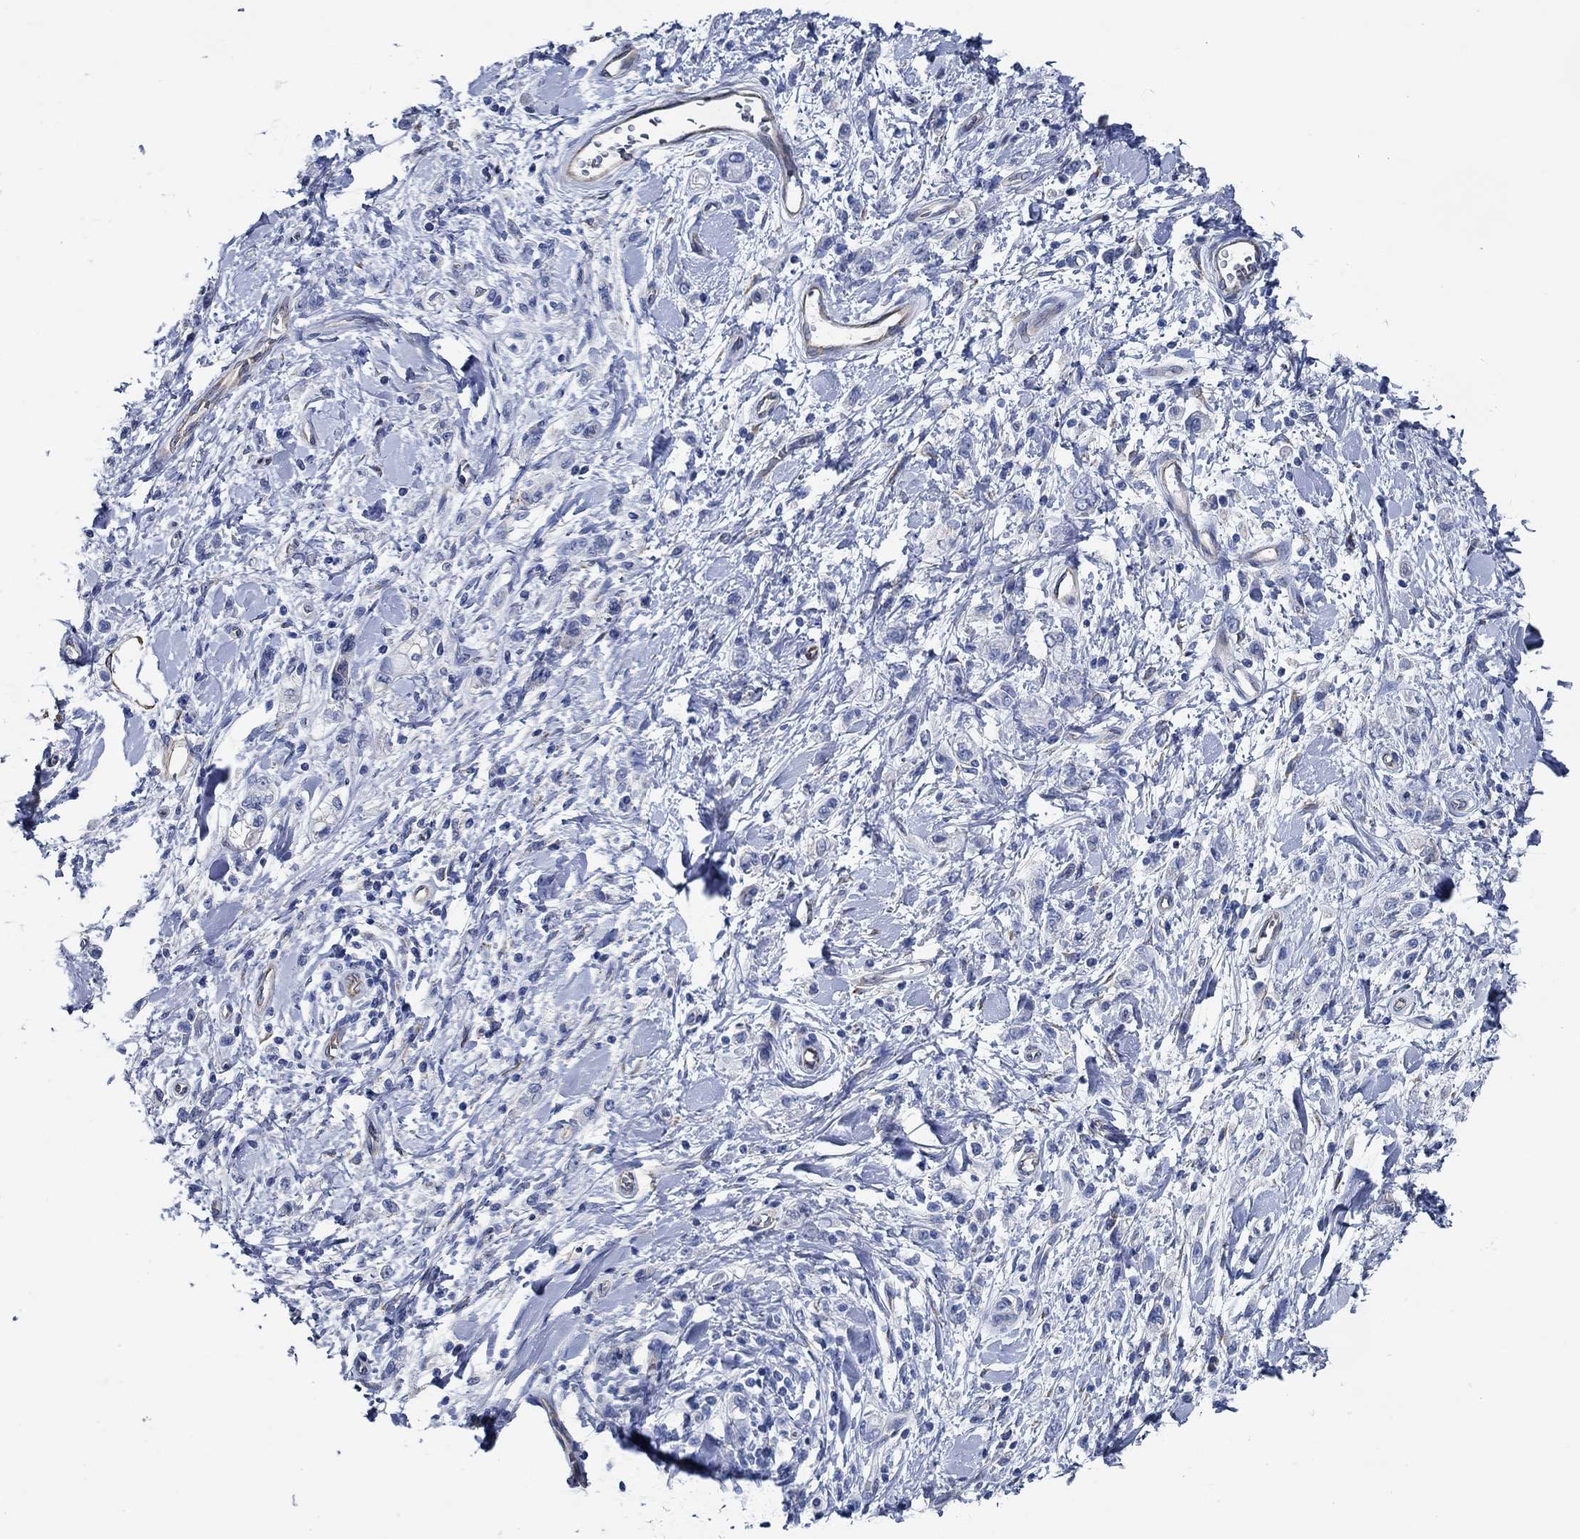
{"staining": {"intensity": "negative", "quantity": "none", "location": "none"}, "tissue": "stomach cancer", "cell_type": "Tumor cells", "image_type": "cancer", "snomed": [{"axis": "morphology", "description": "Adenocarcinoma, NOS"}, {"axis": "topography", "description": "Stomach"}], "caption": "DAB (3,3'-diaminobenzidine) immunohistochemical staining of human stomach cancer (adenocarcinoma) exhibits no significant expression in tumor cells.", "gene": "HECW2", "patient": {"sex": "male", "age": 77}}